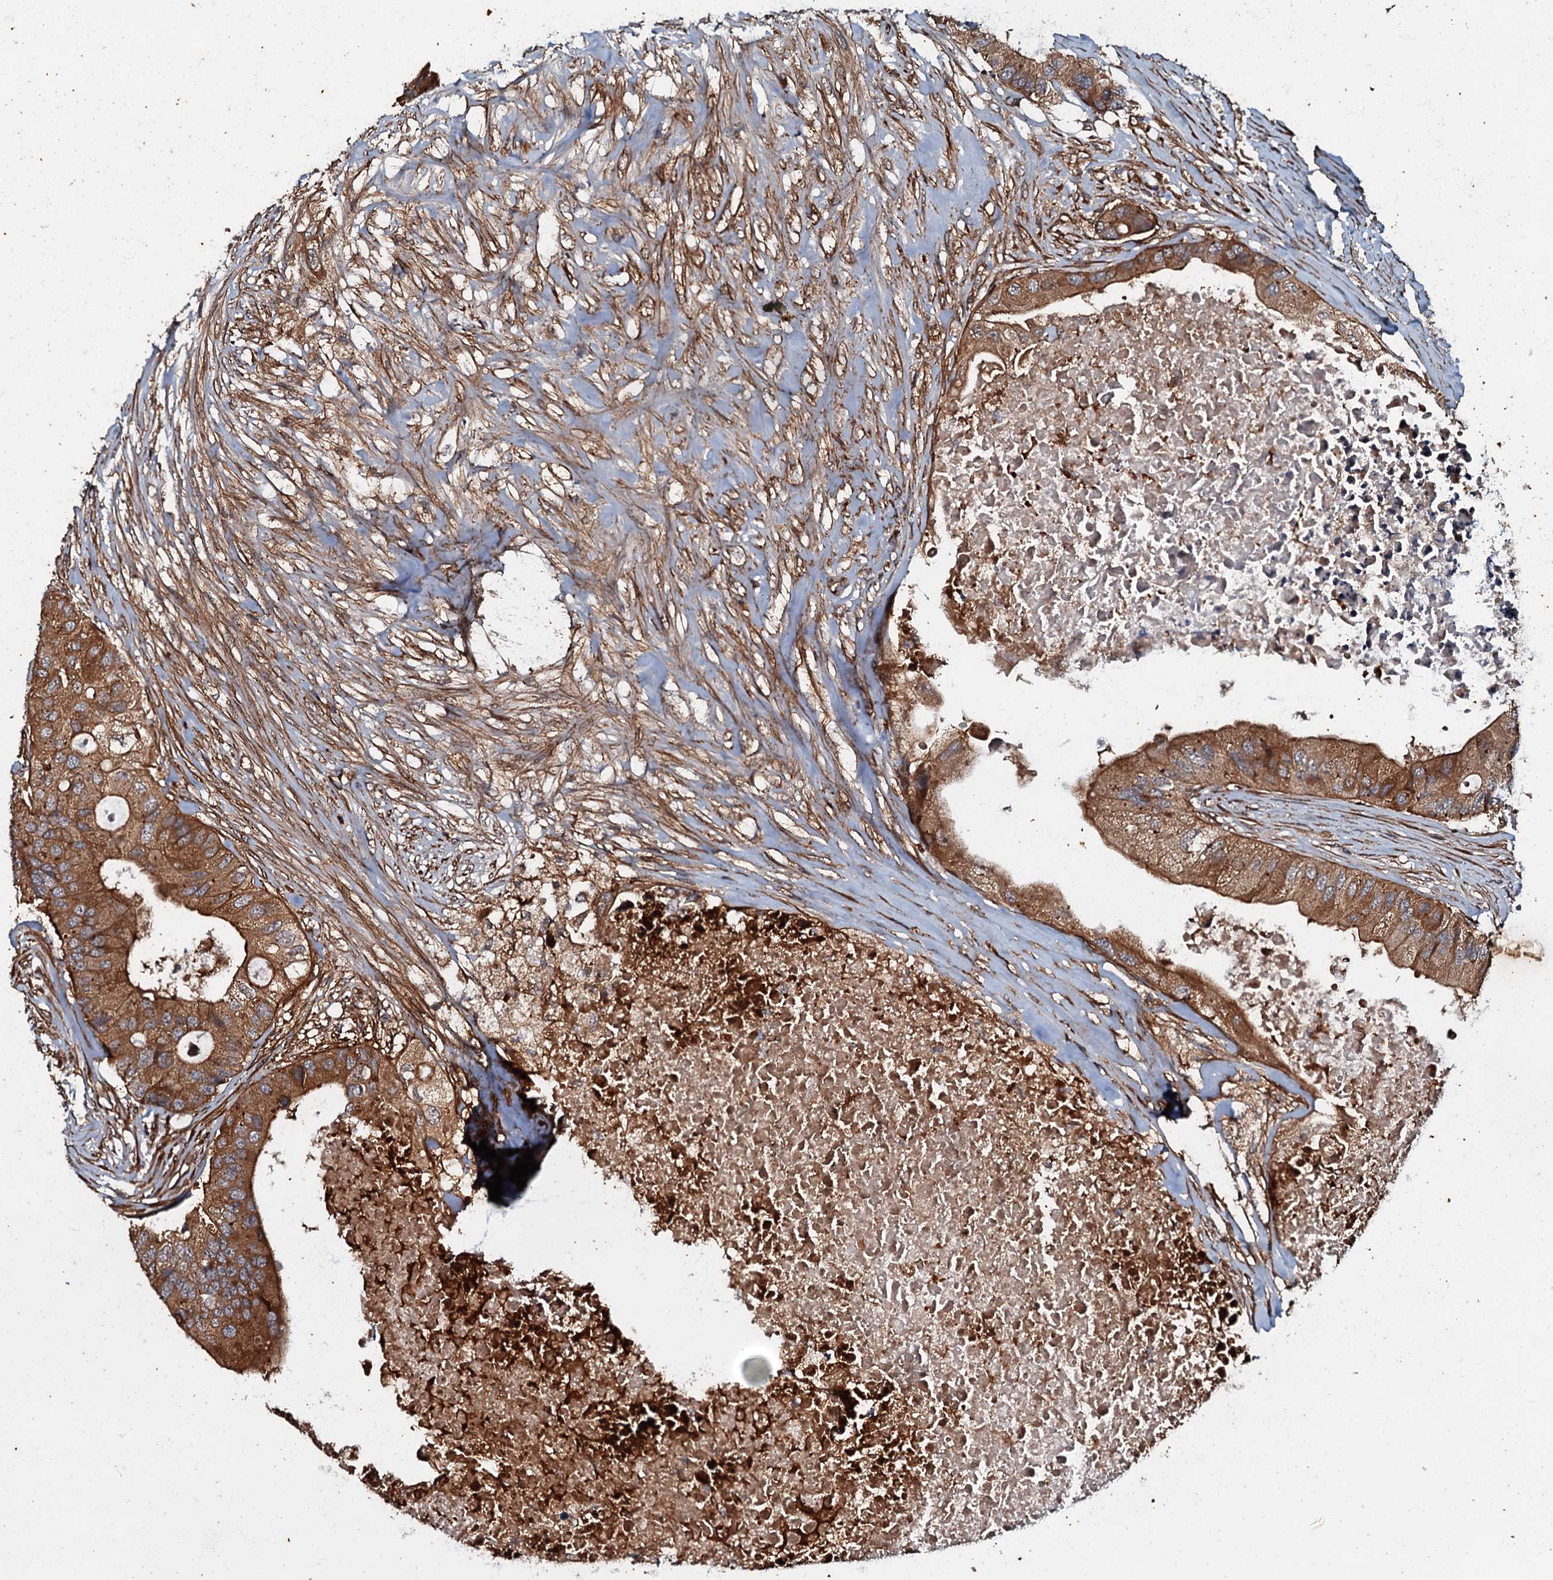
{"staining": {"intensity": "strong", "quantity": ">75%", "location": "cytoplasmic/membranous"}, "tissue": "colorectal cancer", "cell_type": "Tumor cells", "image_type": "cancer", "snomed": [{"axis": "morphology", "description": "Adenocarcinoma, NOS"}, {"axis": "topography", "description": "Colon"}], "caption": "Protein analysis of colorectal adenocarcinoma tissue displays strong cytoplasmic/membranous positivity in about >75% of tumor cells.", "gene": "BLOC1S6", "patient": {"sex": "male", "age": 71}}